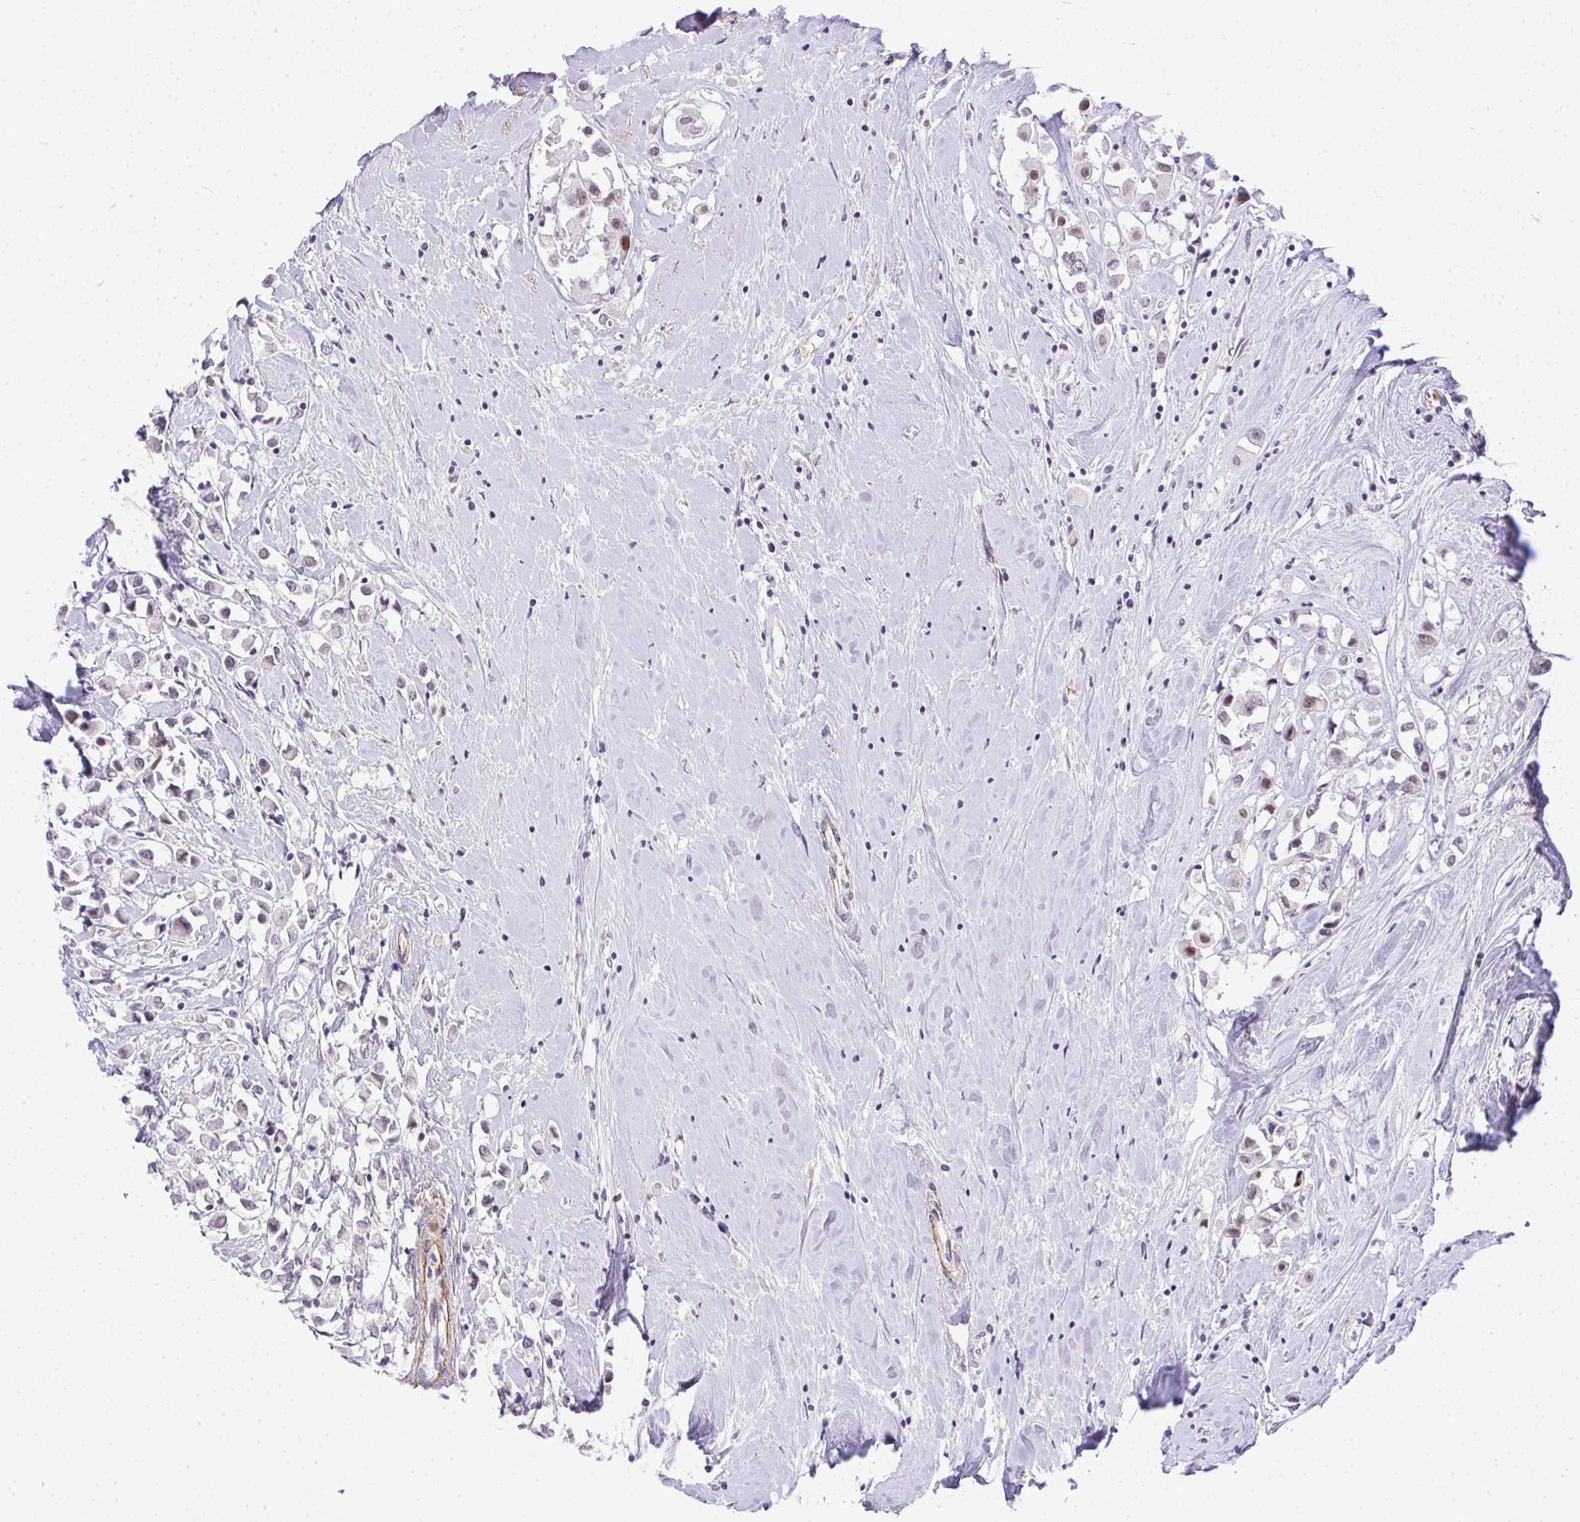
{"staining": {"intensity": "weak", "quantity": "25%-75%", "location": "nuclear"}, "tissue": "breast cancer", "cell_type": "Tumor cells", "image_type": "cancer", "snomed": [{"axis": "morphology", "description": "Duct carcinoma"}, {"axis": "topography", "description": "Breast"}], "caption": "A histopathology image of breast cancer (infiltrating ductal carcinoma) stained for a protein demonstrates weak nuclear brown staining in tumor cells.", "gene": "TNMD", "patient": {"sex": "female", "age": 61}}